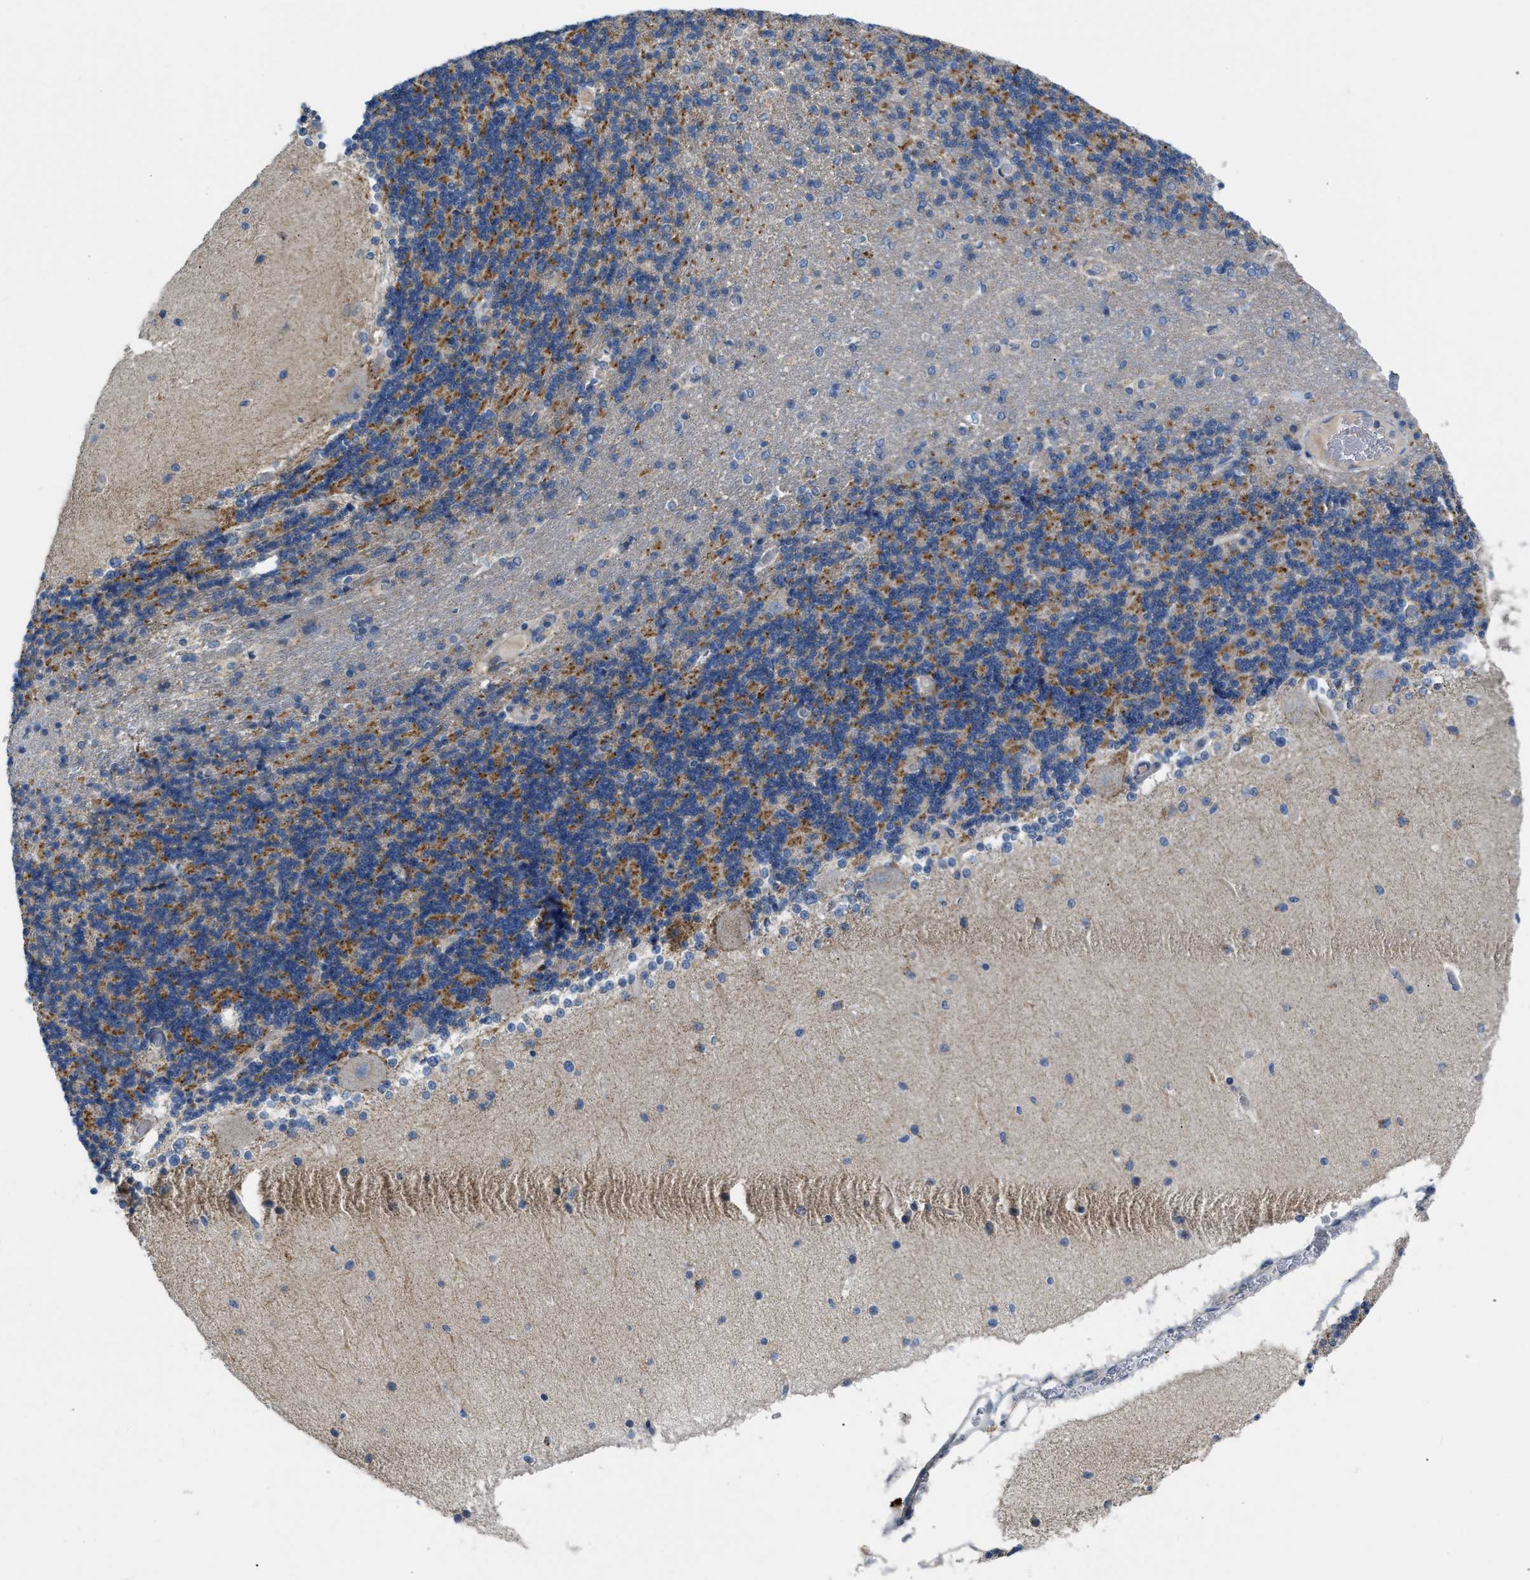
{"staining": {"intensity": "moderate", "quantity": "25%-75%", "location": "cytoplasmic/membranous"}, "tissue": "cerebellum", "cell_type": "Cells in granular layer", "image_type": "normal", "snomed": [{"axis": "morphology", "description": "Normal tissue, NOS"}, {"axis": "topography", "description": "Cerebellum"}], "caption": "Cells in granular layer display medium levels of moderate cytoplasmic/membranous staining in about 25%-75% of cells in normal cerebellum.", "gene": "DHX58", "patient": {"sex": "female", "age": 54}}